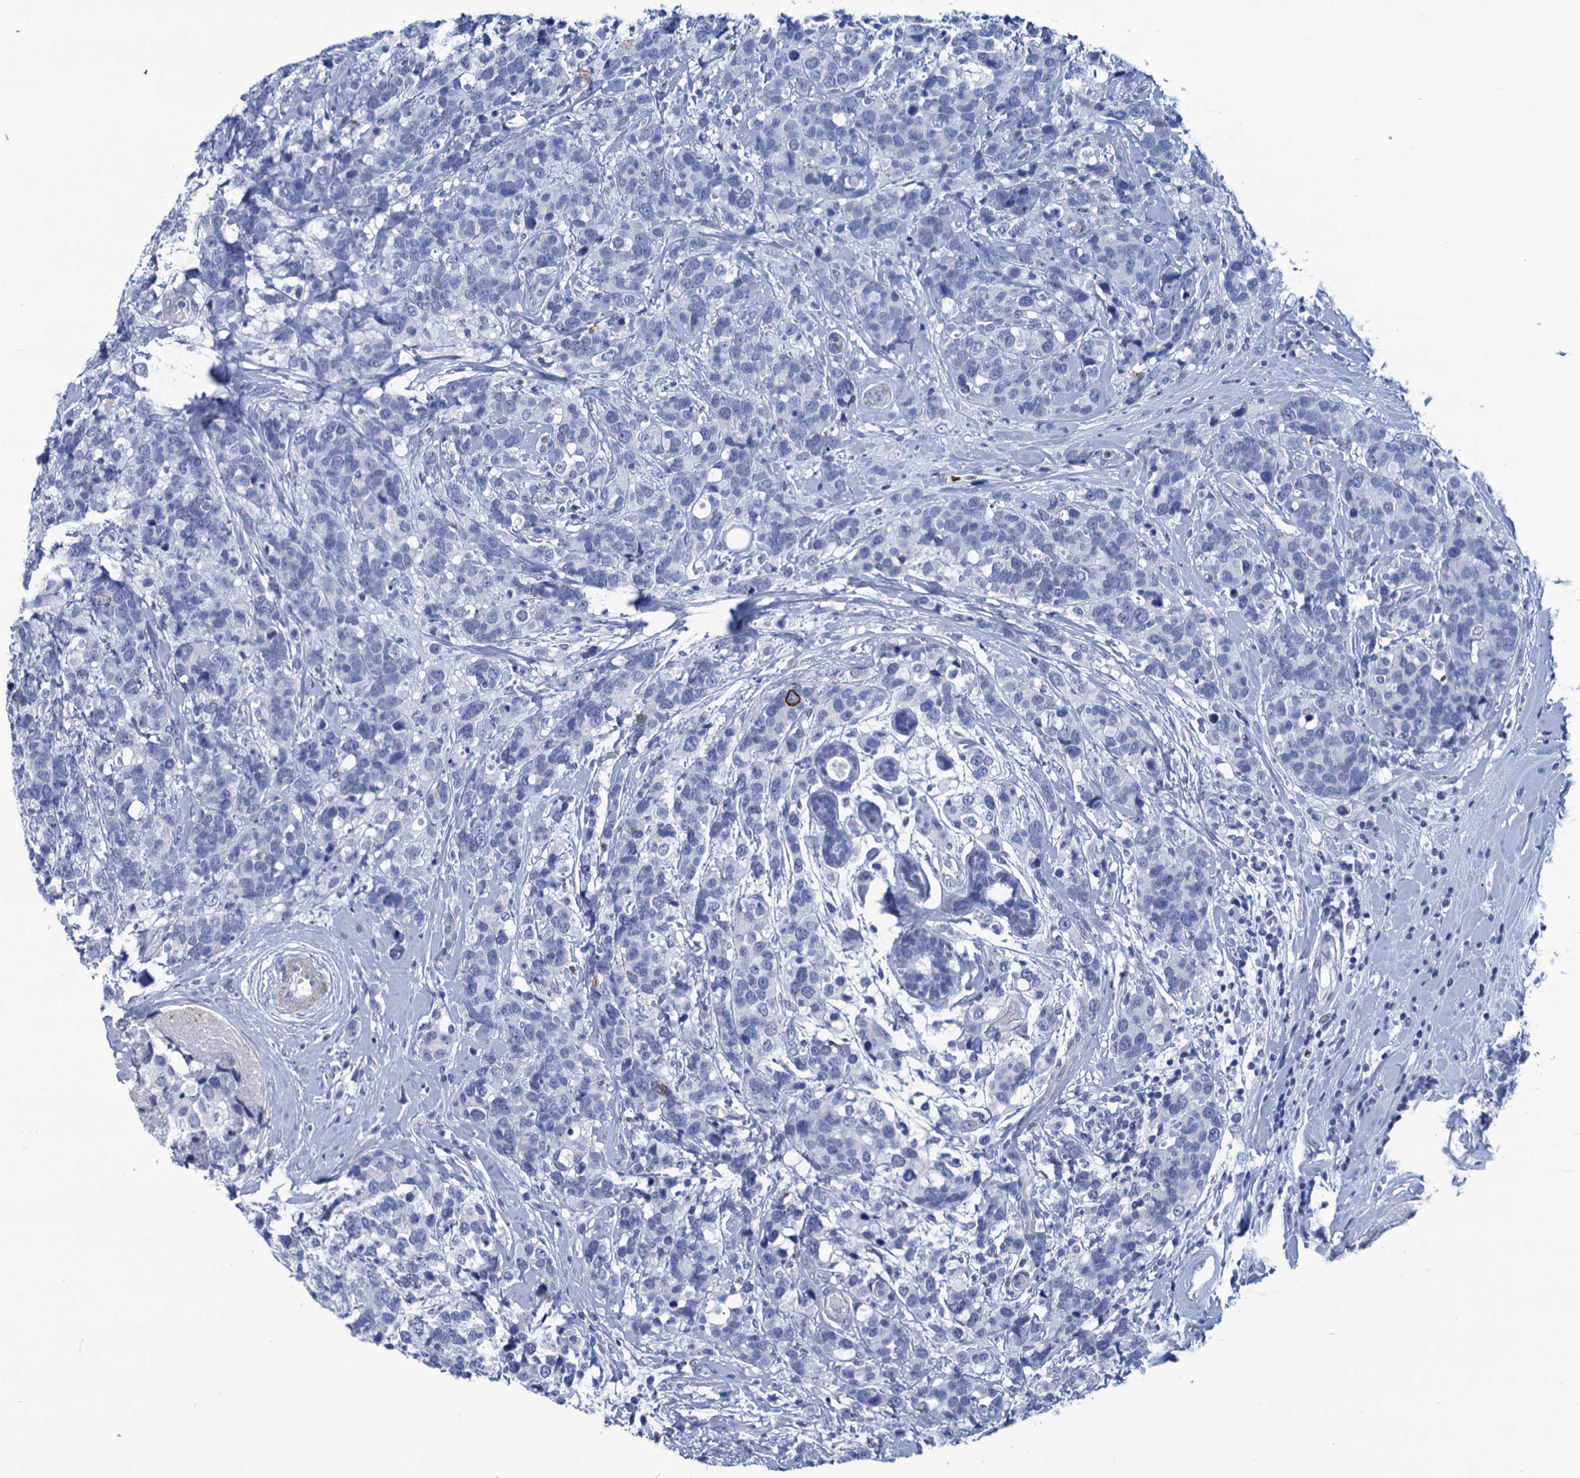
{"staining": {"intensity": "negative", "quantity": "none", "location": "none"}, "tissue": "breast cancer", "cell_type": "Tumor cells", "image_type": "cancer", "snomed": [{"axis": "morphology", "description": "Lobular carcinoma"}, {"axis": "topography", "description": "Breast"}], "caption": "Immunohistochemistry (IHC) micrograph of lobular carcinoma (breast) stained for a protein (brown), which exhibits no expression in tumor cells.", "gene": "RHCG", "patient": {"sex": "female", "age": 59}}